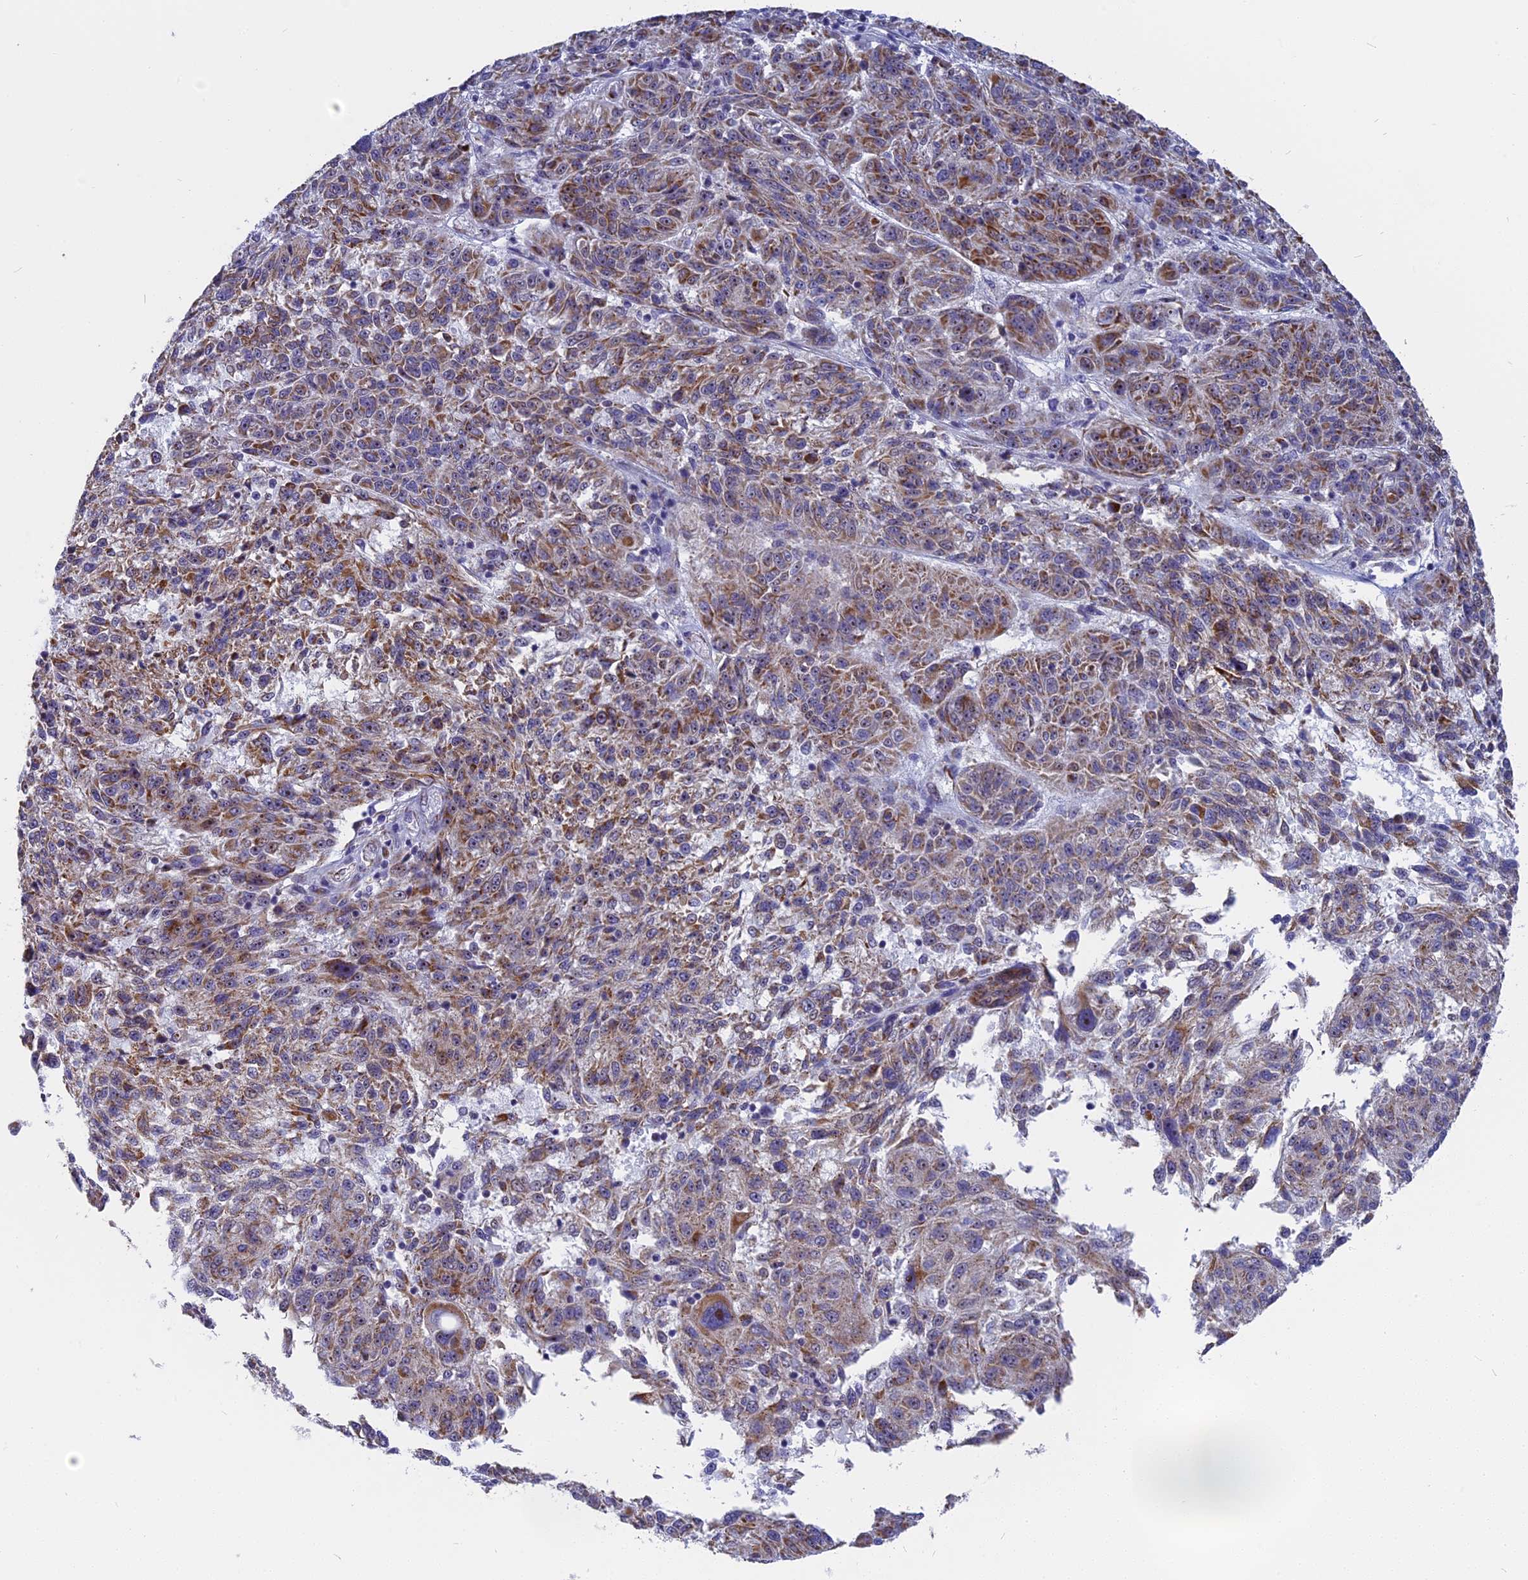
{"staining": {"intensity": "moderate", "quantity": ">75%", "location": "cytoplasmic/membranous"}, "tissue": "melanoma", "cell_type": "Tumor cells", "image_type": "cancer", "snomed": [{"axis": "morphology", "description": "Malignant melanoma, NOS"}, {"axis": "topography", "description": "Skin"}], "caption": "Tumor cells show moderate cytoplasmic/membranous positivity in about >75% of cells in malignant melanoma. (DAB IHC, brown staining for protein, blue staining for nuclei).", "gene": "DTWD1", "patient": {"sex": "male", "age": 53}}